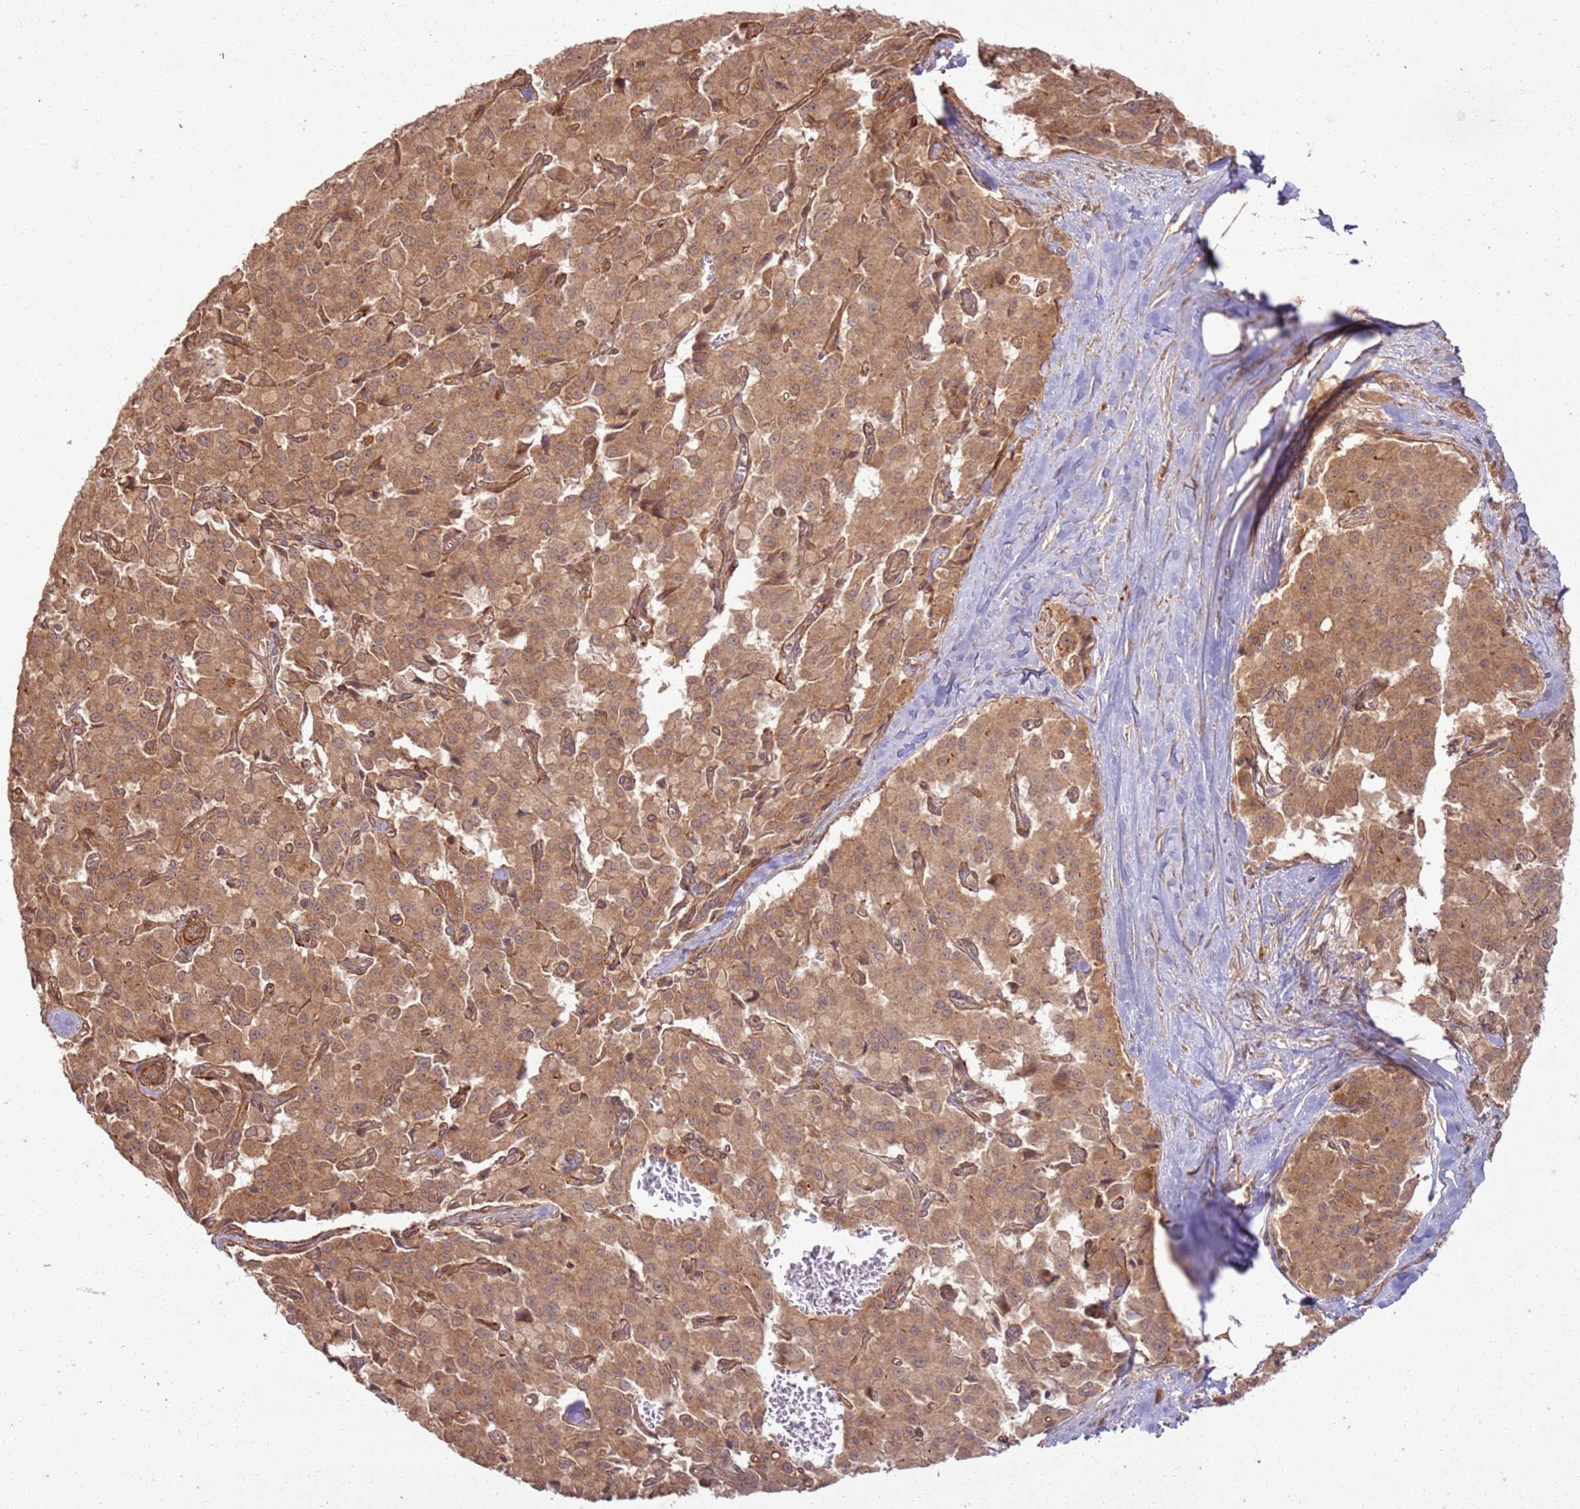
{"staining": {"intensity": "strong", "quantity": ">75%", "location": "cytoplasmic/membranous"}, "tissue": "pancreatic cancer", "cell_type": "Tumor cells", "image_type": "cancer", "snomed": [{"axis": "morphology", "description": "Adenocarcinoma, NOS"}, {"axis": "topography", "description": "Pancreas"}], "caption": "Pancreatic cancer stained with a brown dye demonstrates strong cytoplasmic/membranous positive staining in about >75% of tumor cells.", "gene": "ZNF623", "patient": {"sex": "male", "age": 65}}